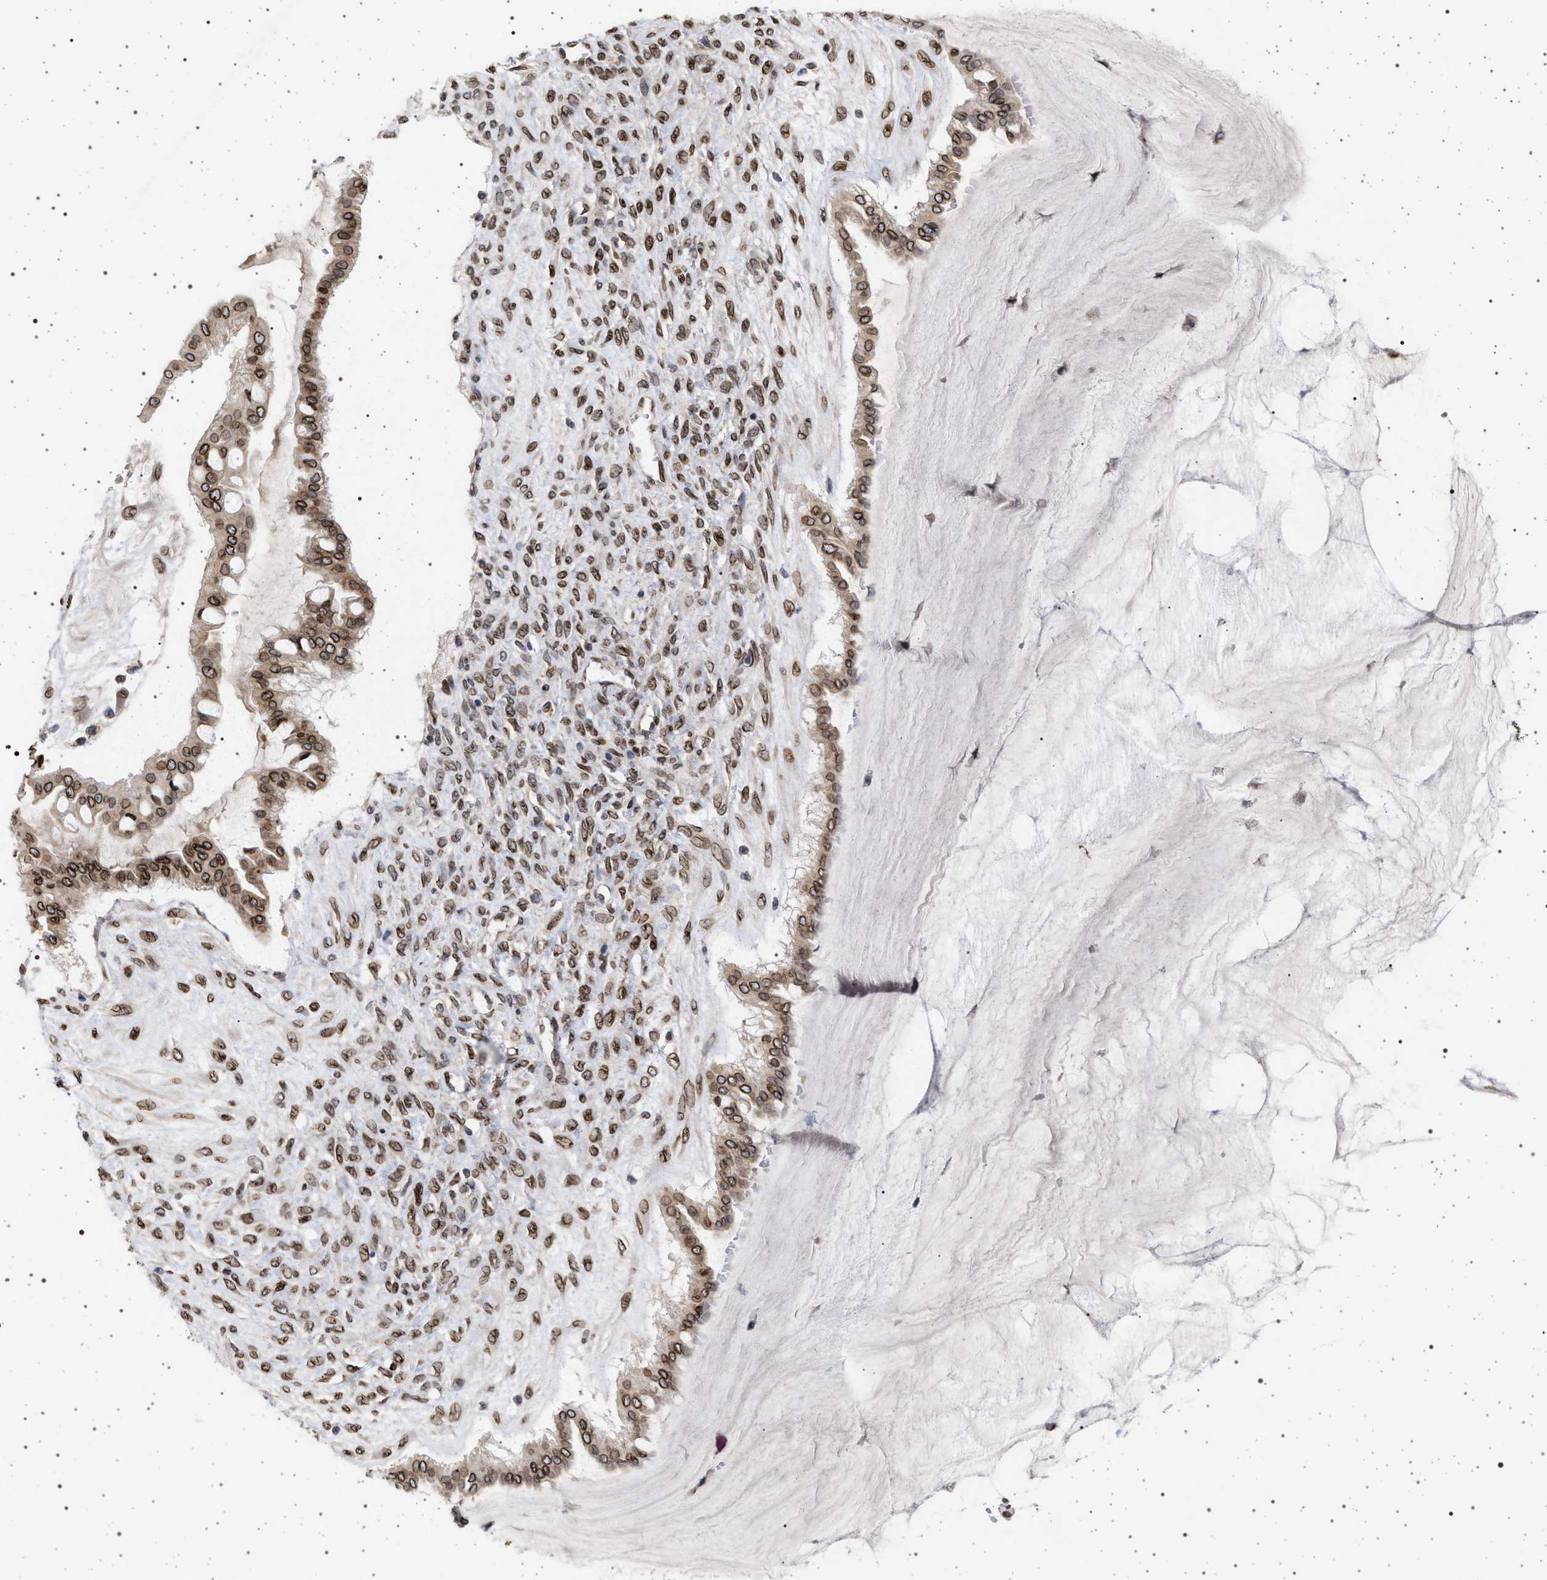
{"staining": {"intensity": "moderate", "quantity": ">75%", "location": "cytoplasmic/membranous,nuclear"}, "tissue": "ovarian cancer", "cell_type": "Tumor cells", "image_type": "cancer", "snomed": [{"axis": "morphology", "description": "Cystadenocarcinoma, mucinous, NOS"}, {"axis": "topography", "description": "Ovary"}], "caption": "Immunohistochemical staining of ovarian mucinous cystadenocarcinoma exhibits medium levels of moderate cytoplasmic/membranous and nuclear protein expression in about >75% of tumor cells.", "gene": "ING2", "patient": {"sex": "female", "age": 73}}